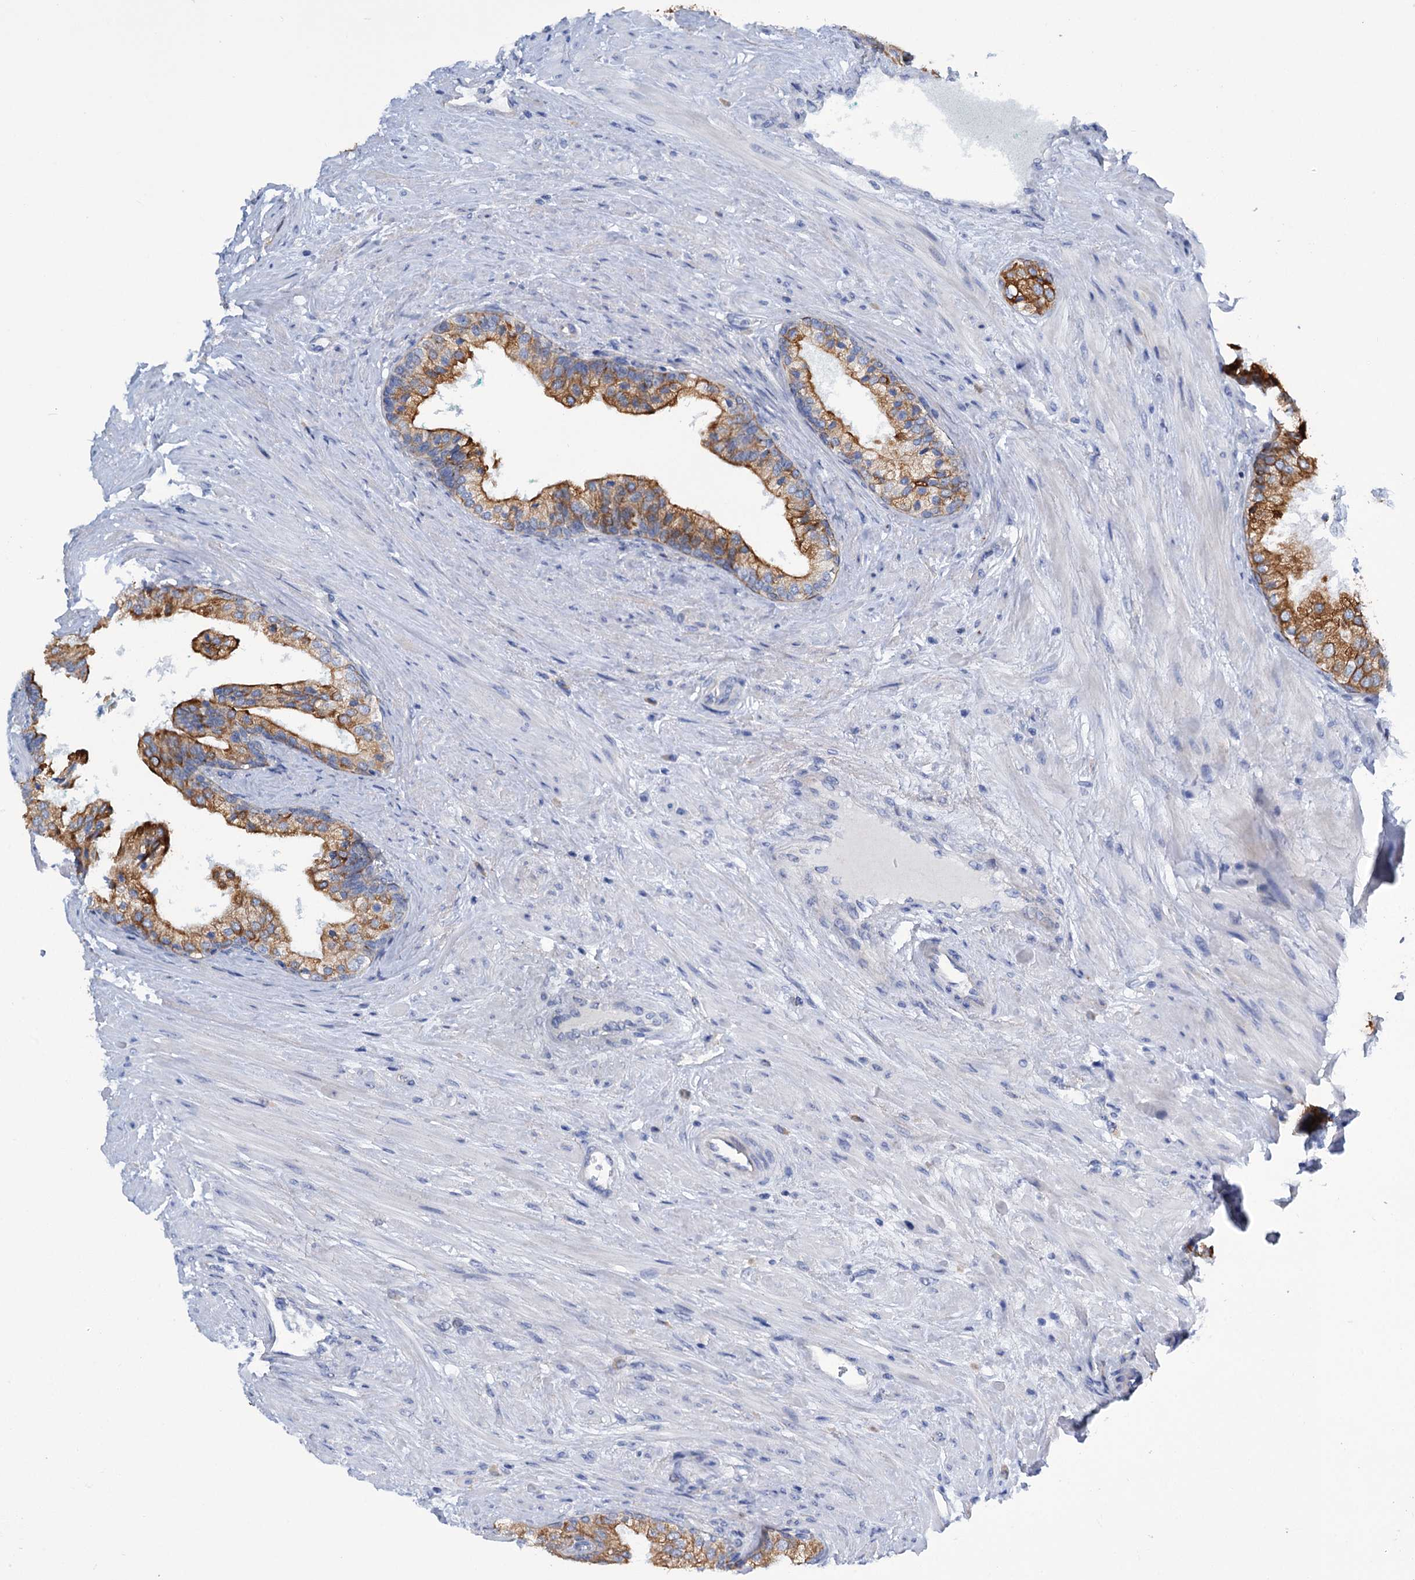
{"staining": {"intensity": "moderate", "quantity": ">75%", "location": "cytoplasmic/membranous"}, "tissue": "prostate cancer", "cell_type": "Tumor cells", "image_type": "cancer", "snomed": [{"axis": "morphology", "description": "Adenocarcinoma, High grade"}, {"axis": "topography", "description": "Prostate"}], "caption": "Protein staining by IHC shows moderate cytoplasmic/membranous positivity in about >75% of tumor cells in prostate cancer.", "gene": "FAAP20", "patient": {"sex": "male", "age": 60}}